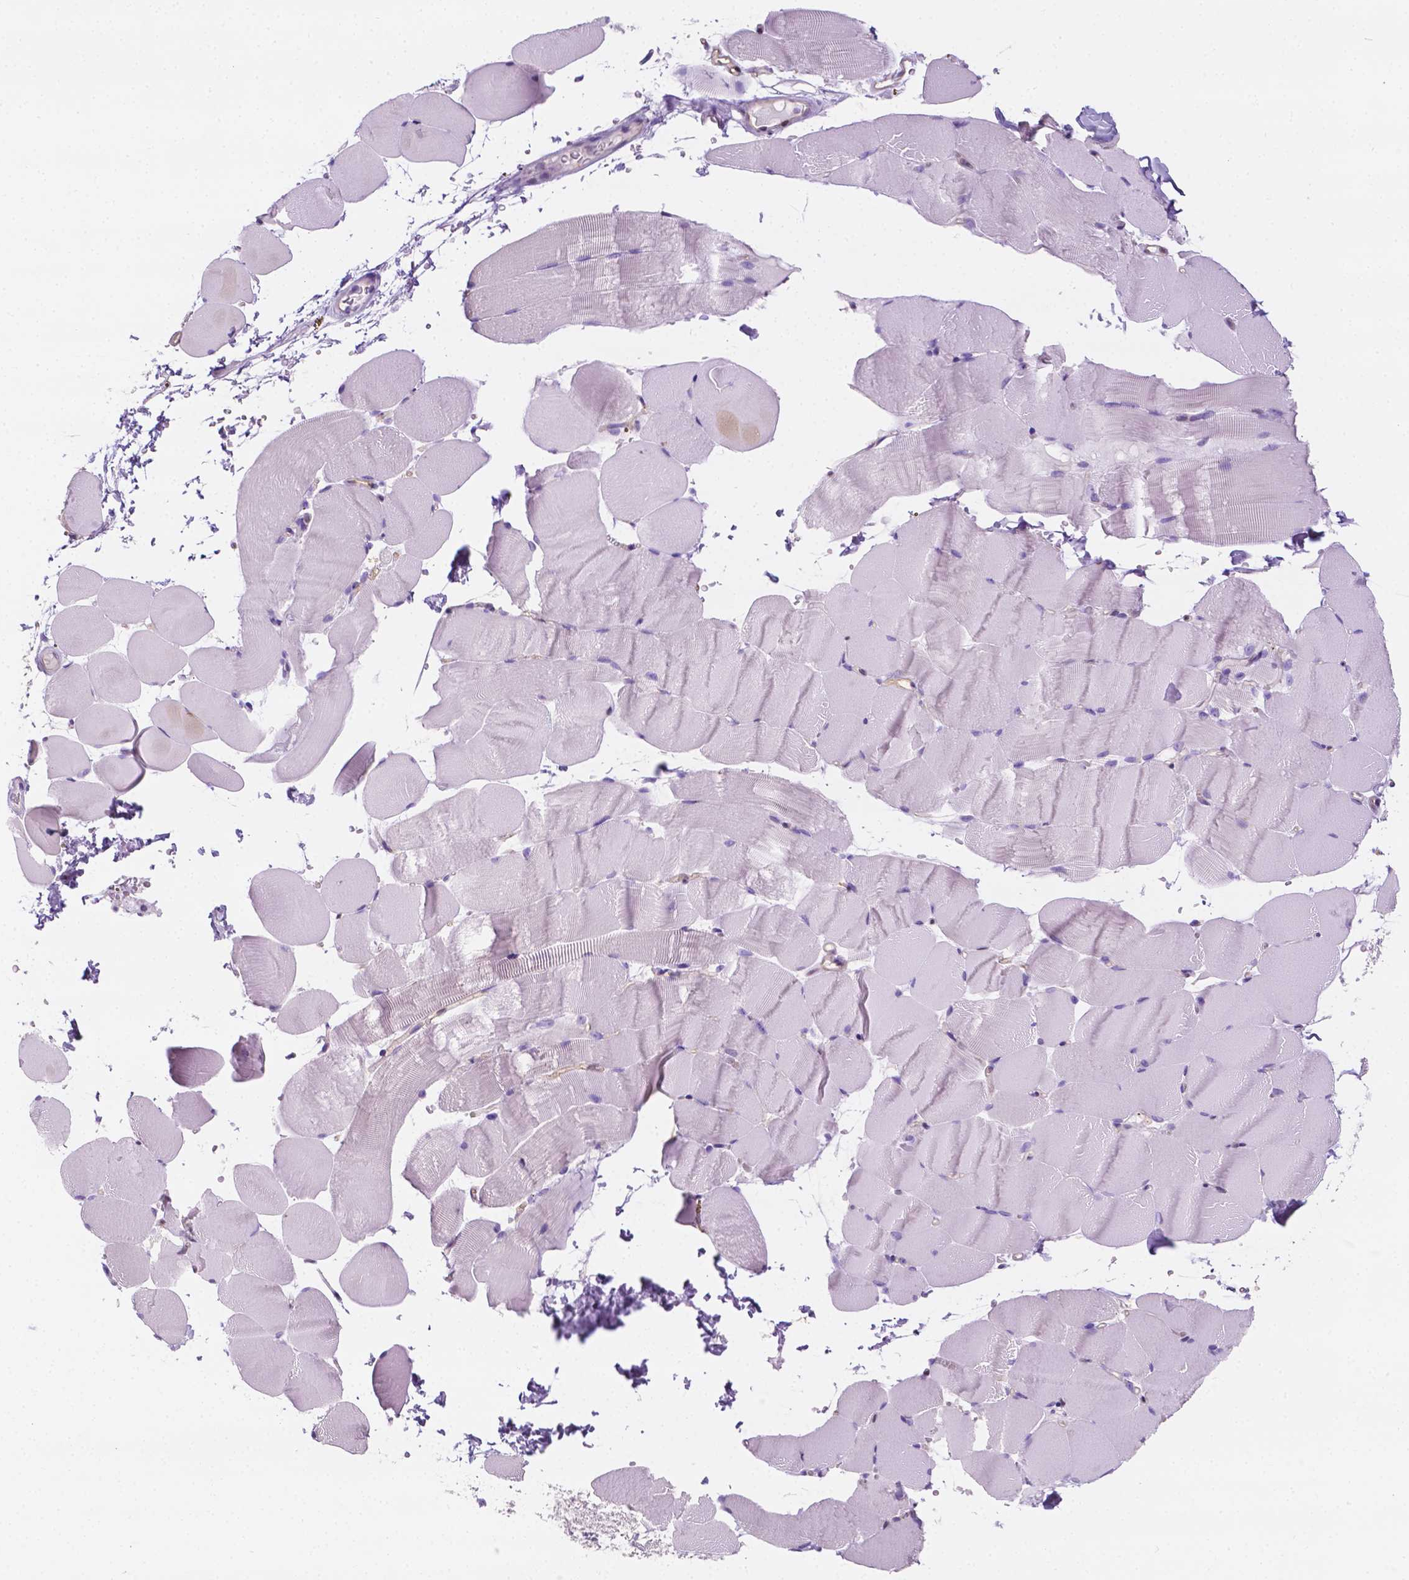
{"staining": {"intensity": "negative", "quantity": "none", "location": "none"}, "tissue": "skeletal muscle", "cell_type": "Myocytes", "image_type": "normal", "snomed": [{"axis": "morphology", "description": "Normal tissue, NOS"}, {"axis": "topography", "description": "Skeletal muscle"}], "caption": "Immunohistochemical staining of normal human skeletal muscle demonstrates no significant expression in myocytes.", "gene": "ERF", "patient": {"sex": "female", "age": 37}}